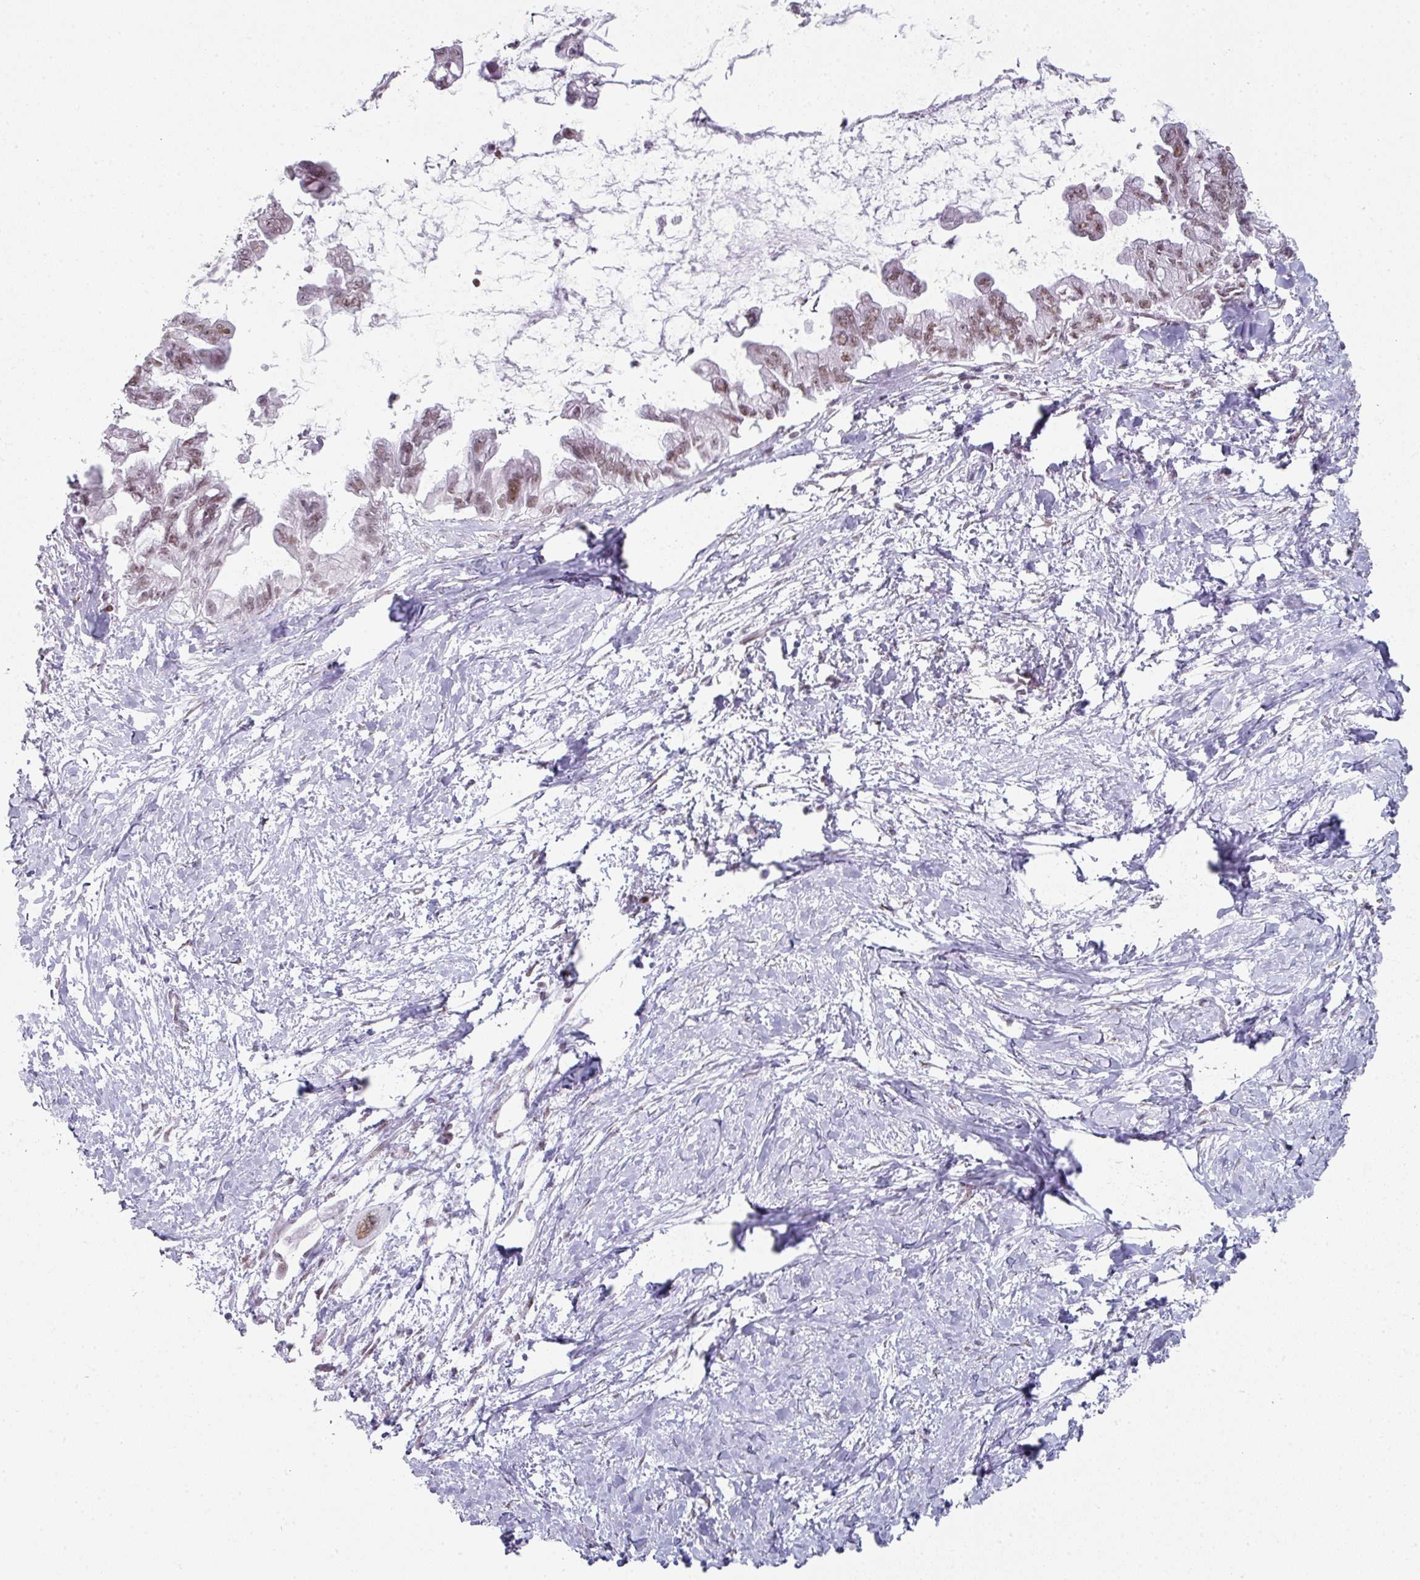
{"staining": {"intensity": "moderate", "quantity": ">75%", "location": "nuclear"}, "tissue": "pancreatic cancer", "cell_type": "Tumor cells", "image_type": "cancer", "snomed": [{"axis": "morphology", "description": "Adenocarcinoma, NOS"}, {"axis": "topography", "description": "Pancreas"}], "caption": "This photomicrograph demonstrates pancreatic cancer (adenocarcinoma) stained with immunohistochemistry to label a protein in brown. The nuclear of tumor cells show moderate positivity for the protein. Nuclei are counter-stained blue.", "gene": "SF3B5", "patient": {"sex": "male", "age": 61}}